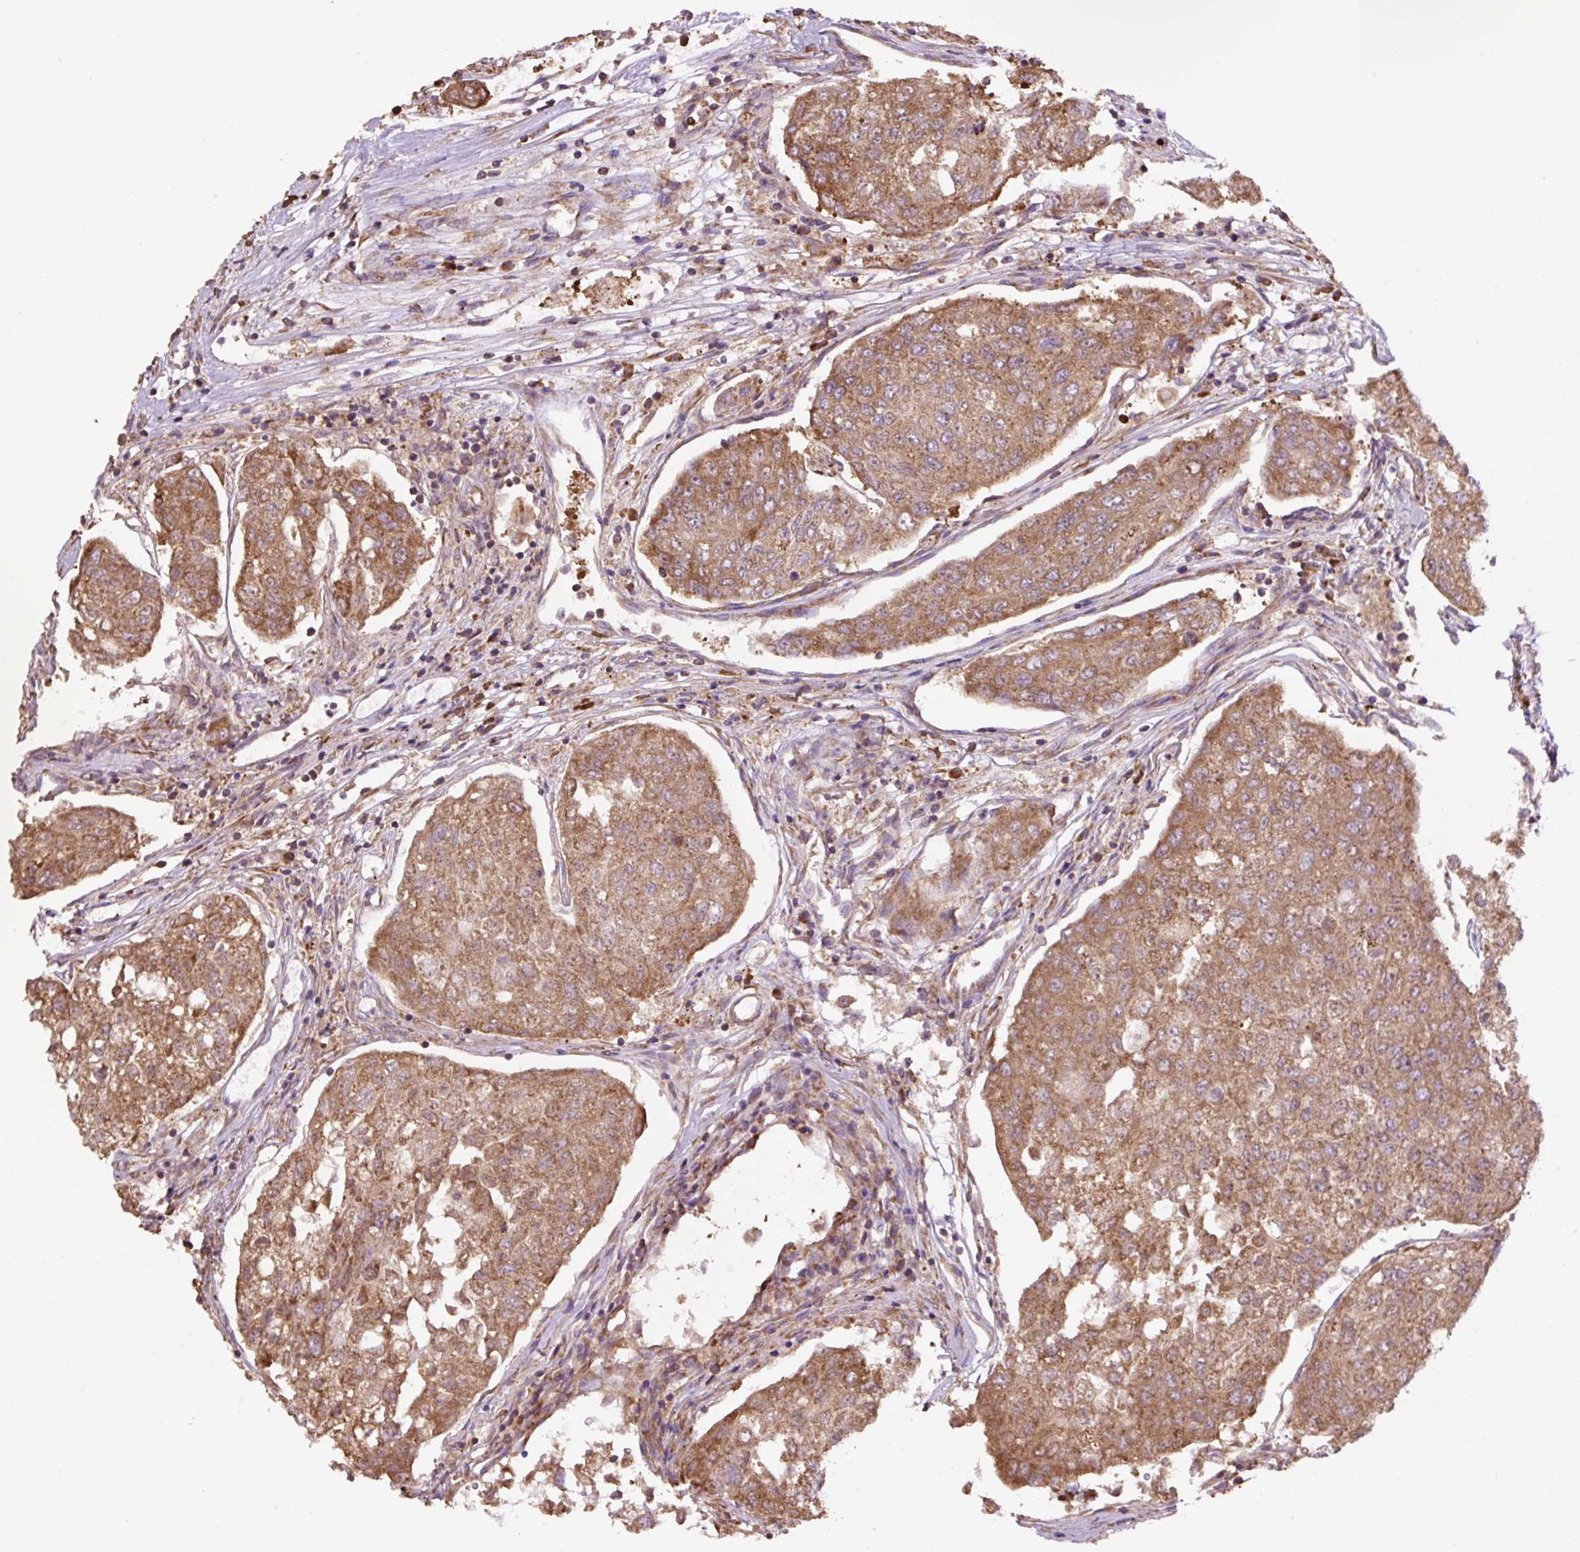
{"staining": {"intensity": "moderate", "quantity": ">75%", "location": "cytoplasmic/membranous"}, "tissue": "urothelial cancer", "cell_type": "Tumor cells", "image_type": "cancer", "snomed": [{"axis": "morphology", "description": "Urothelial carcinoma, High grade"}, {"axis": "topography", "description": "Lymph node"}, {"axis": "topography", "description": "Urinary bladder"}], "caption": "Urothelial carcinoma (high-grade) tissue demonstrates moderate cytoplasmic/membranous staining in approximately >75% of tumor cells", "gene": "RPS23", "patient": {"sex": "male", "age": 51}}